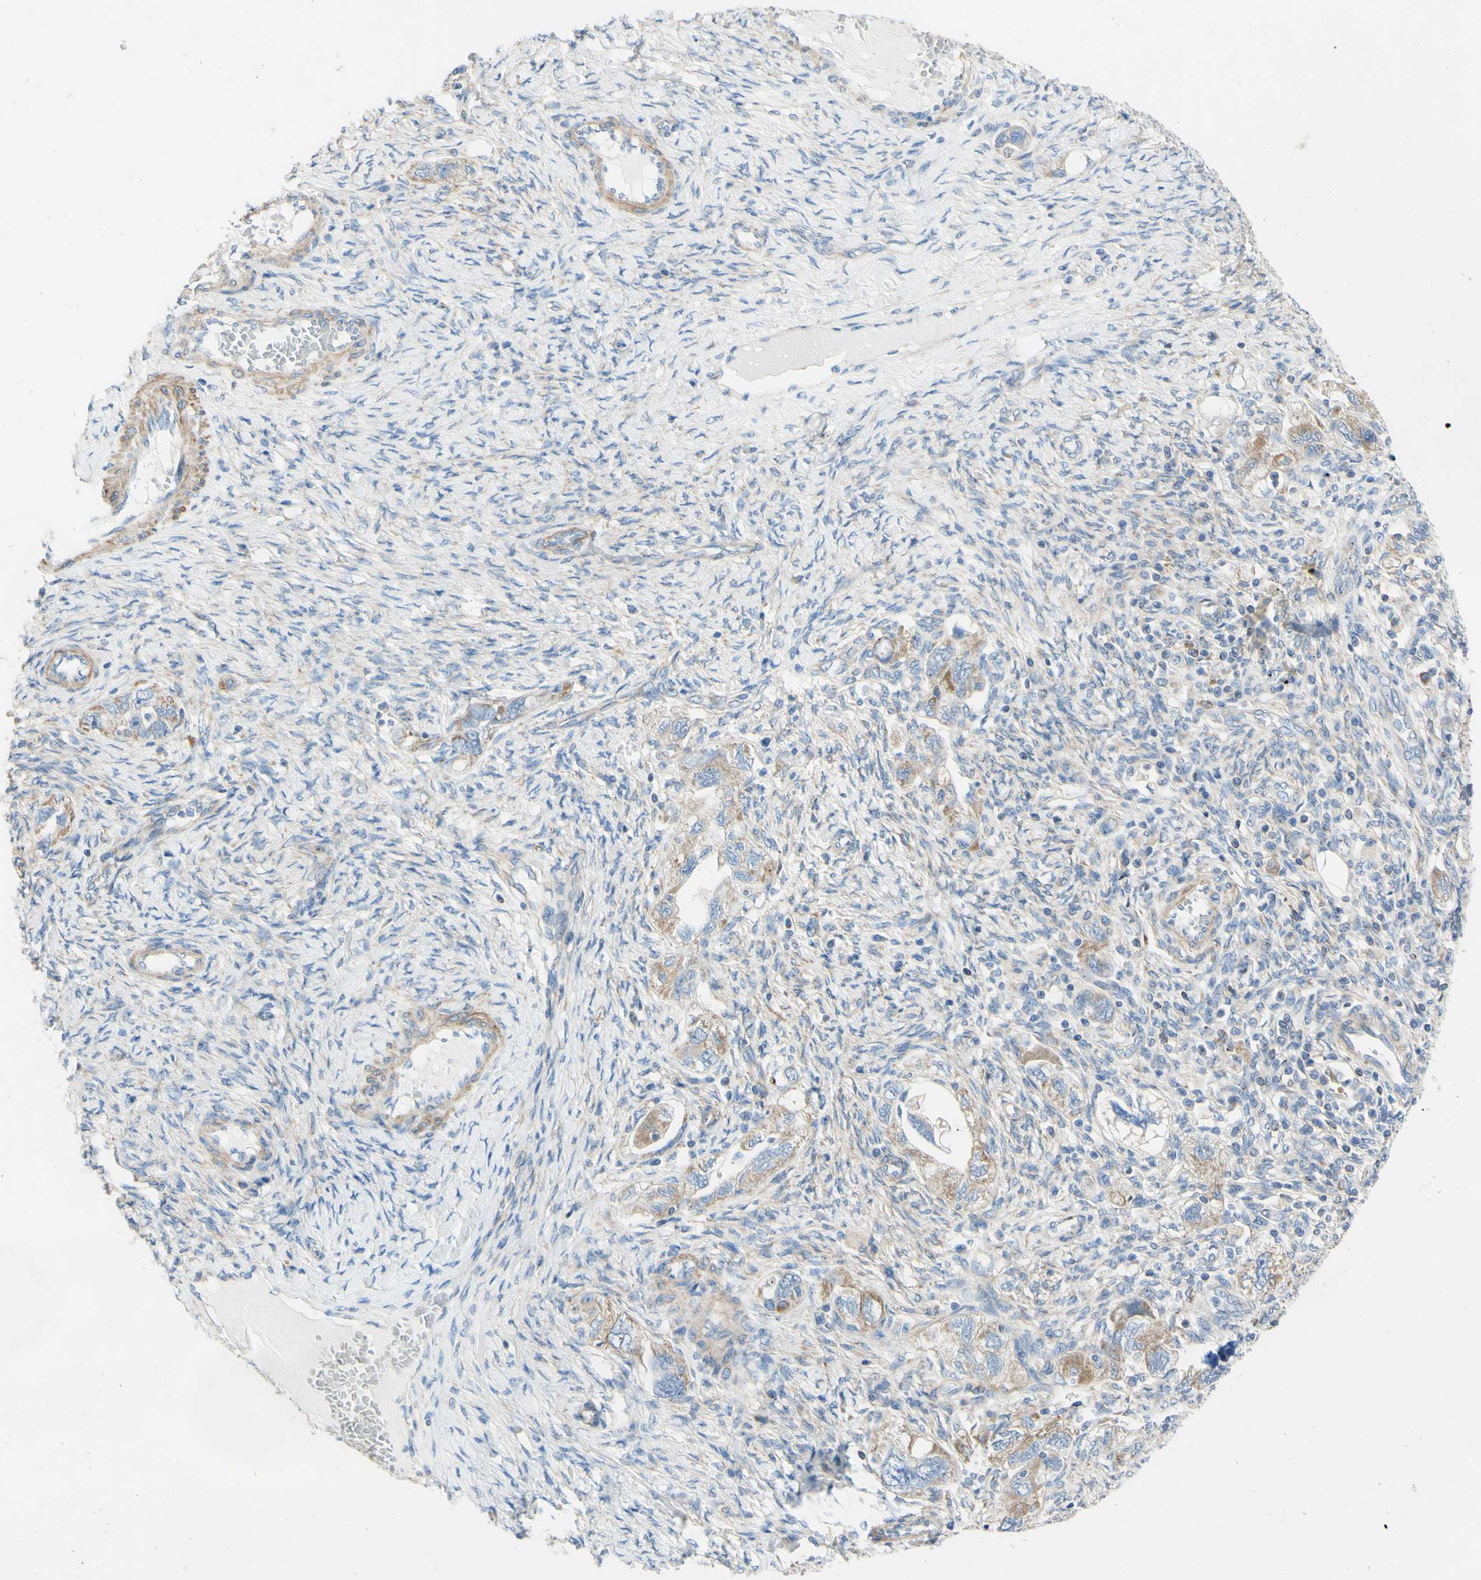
{"staining": {"intensity": "moderate", "quantity": "25%-75%", "location": "cytoplasmic/membranous"}, "tissue": "ovarian cancer", "cell_type": "Tumor cells", "image_type": "cancer", "snomed": [{"axis": "morphology", "description": "Carcinoma, NOS"}, {"axis": "morphology", "description": "Cystadenocarcinoma, serous, NOS"}, {"axis": "topography", "description": "Ovary"}], "caption": "The image demonstrates staining of ovarian cancer, revealing moderate cytoplasmic/membranous protein positivity (brown color) within tumor cells.", "gene": "RETREG2", "patient": {"sex": "female", "age": 69}}